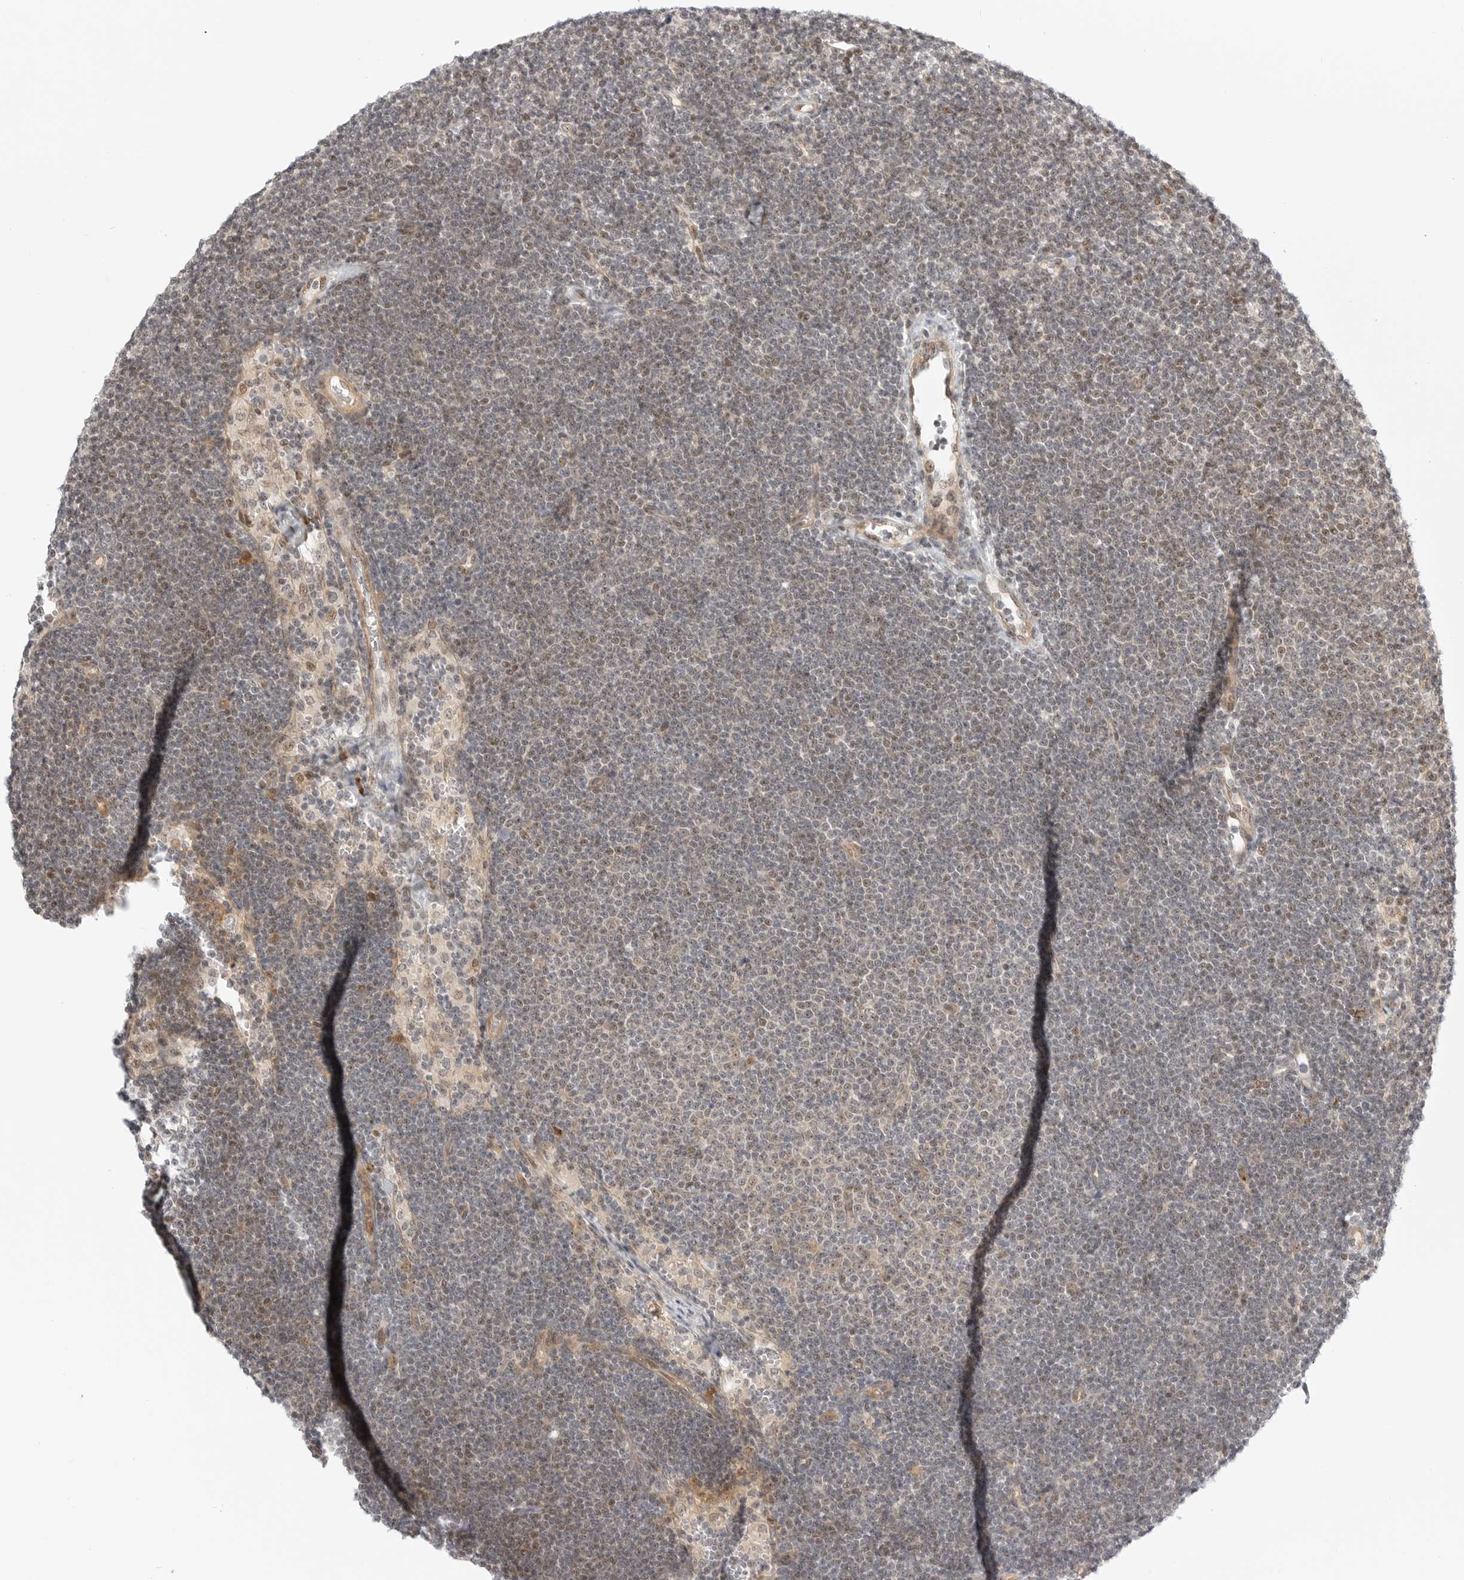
{"staining": {"intensity": "weak", "quantity": ">75%", "location": "nuclear"}, "tissue": "lymphoma", "cell_type": "Tumor cells", "image_type": "cancer", "snomed": [{"axis": "morphology", "description": "Malignant lymphoma, non-Hodgkin's type, Low grade"}, {"axis": "topography", "description": "Lymph node"}], "caption": "Tumor cells reveal weak nuclear expression in about >75% of cells in malignant lymphoma, non-Hodgkin's type (low-grade). Using DAB (brown) and hematoxylin (blue) stains, captured at high magnification using brightfield microscopy.", "gene": "DSCC1", "patient": {"sex": "female", "age": 53}}